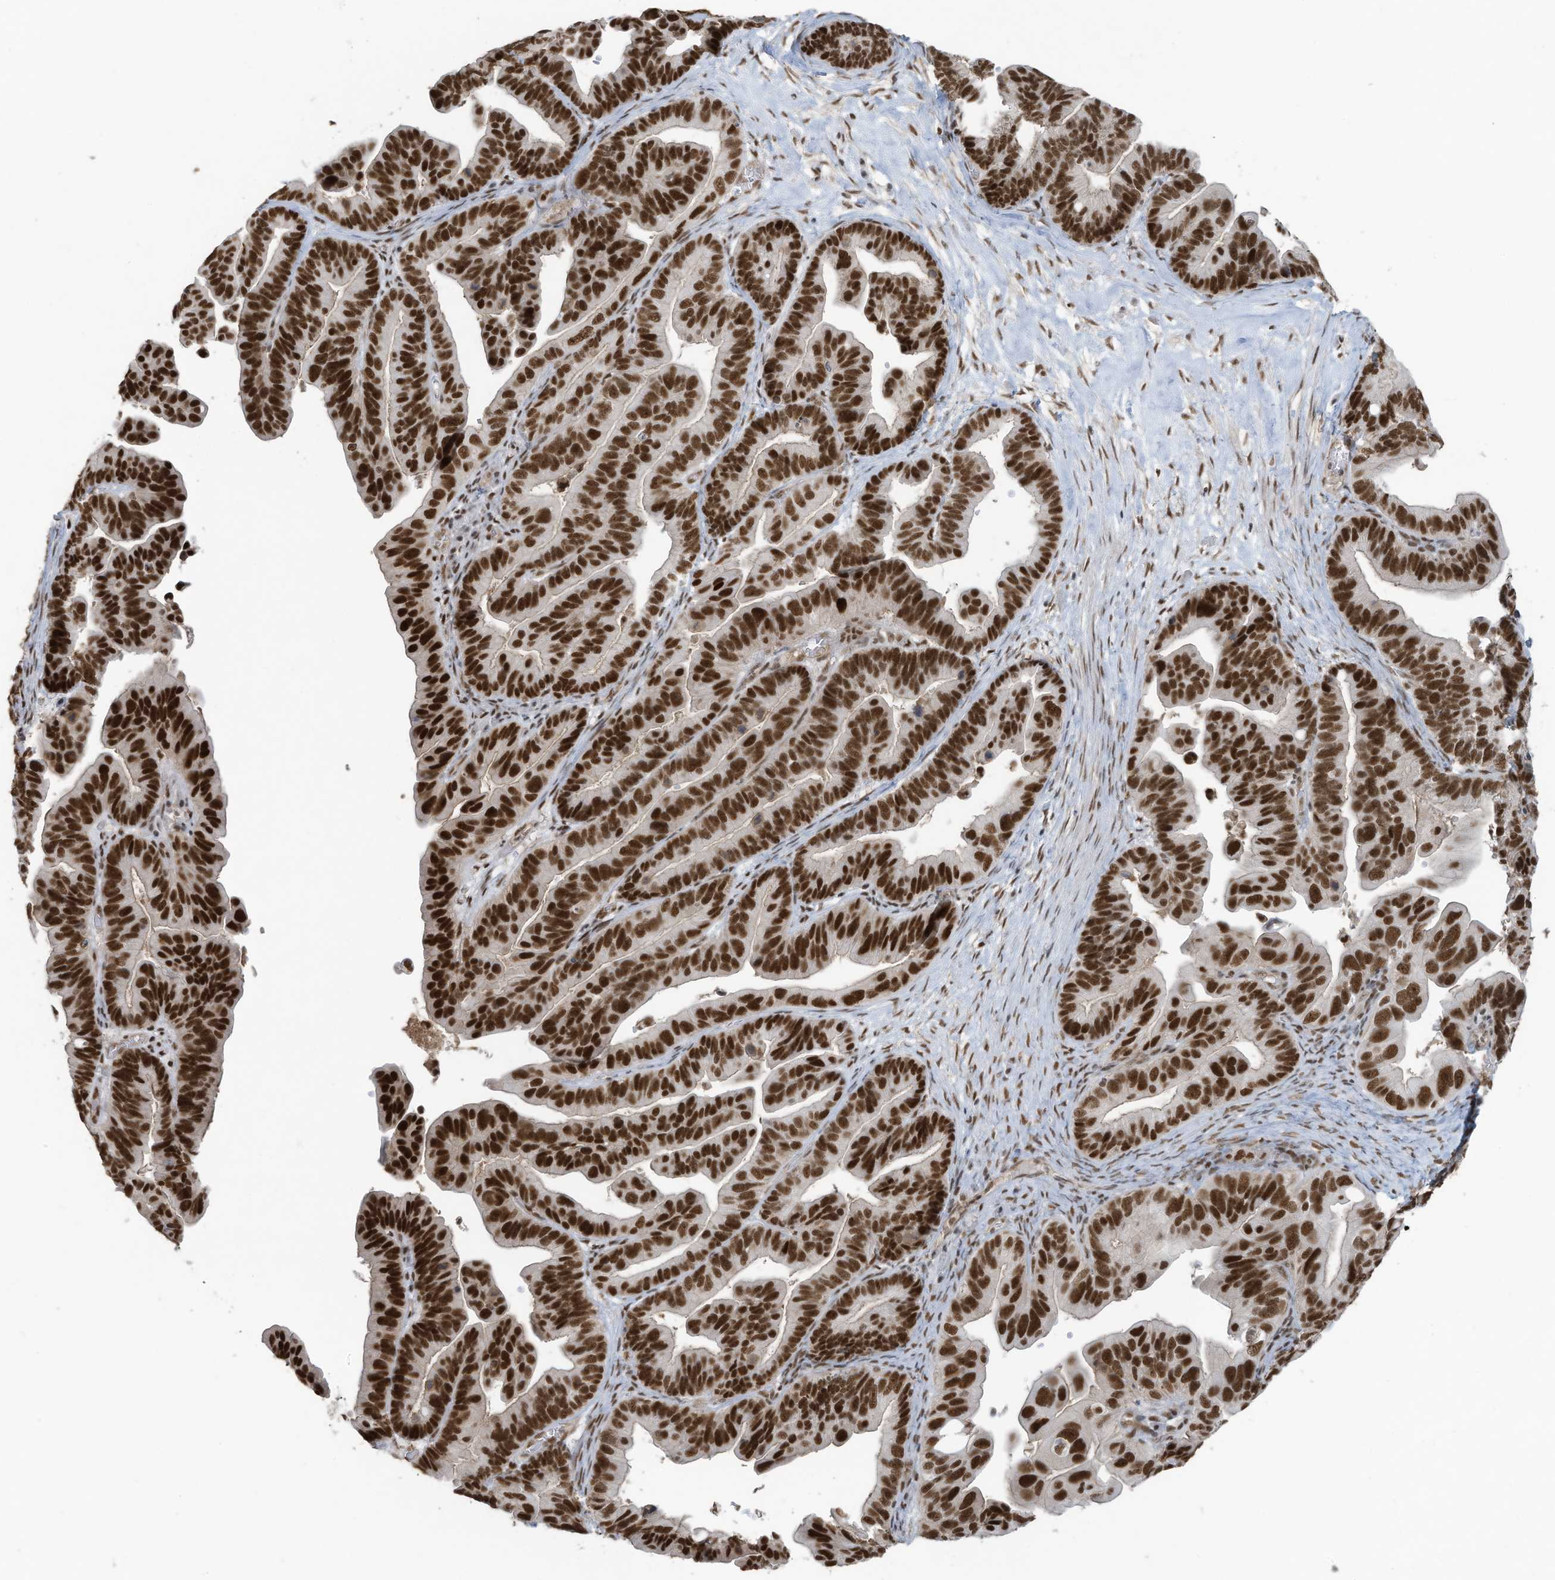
{"staining": {"intensity": "strong", "quantity": ">75%", "location": "nuclear"}, "tissue": "ovarian cancer", "cell_type": "Tumor cells", "image_type": "cancer", "snomed": [{"axis": "morphology", "description": "Cystadenocarcinoma, serous, NOS"}, {"axis": "topography", "description": "Ovary"}], "caption": "This image displays immunohistochemistry staining of serous cystadenocarcinoma (ovarian), with high strong nuclear expression in about >75% of tumor cells.", "gene": "DBR1", "patient": {"sex": "female", "age": 56}}